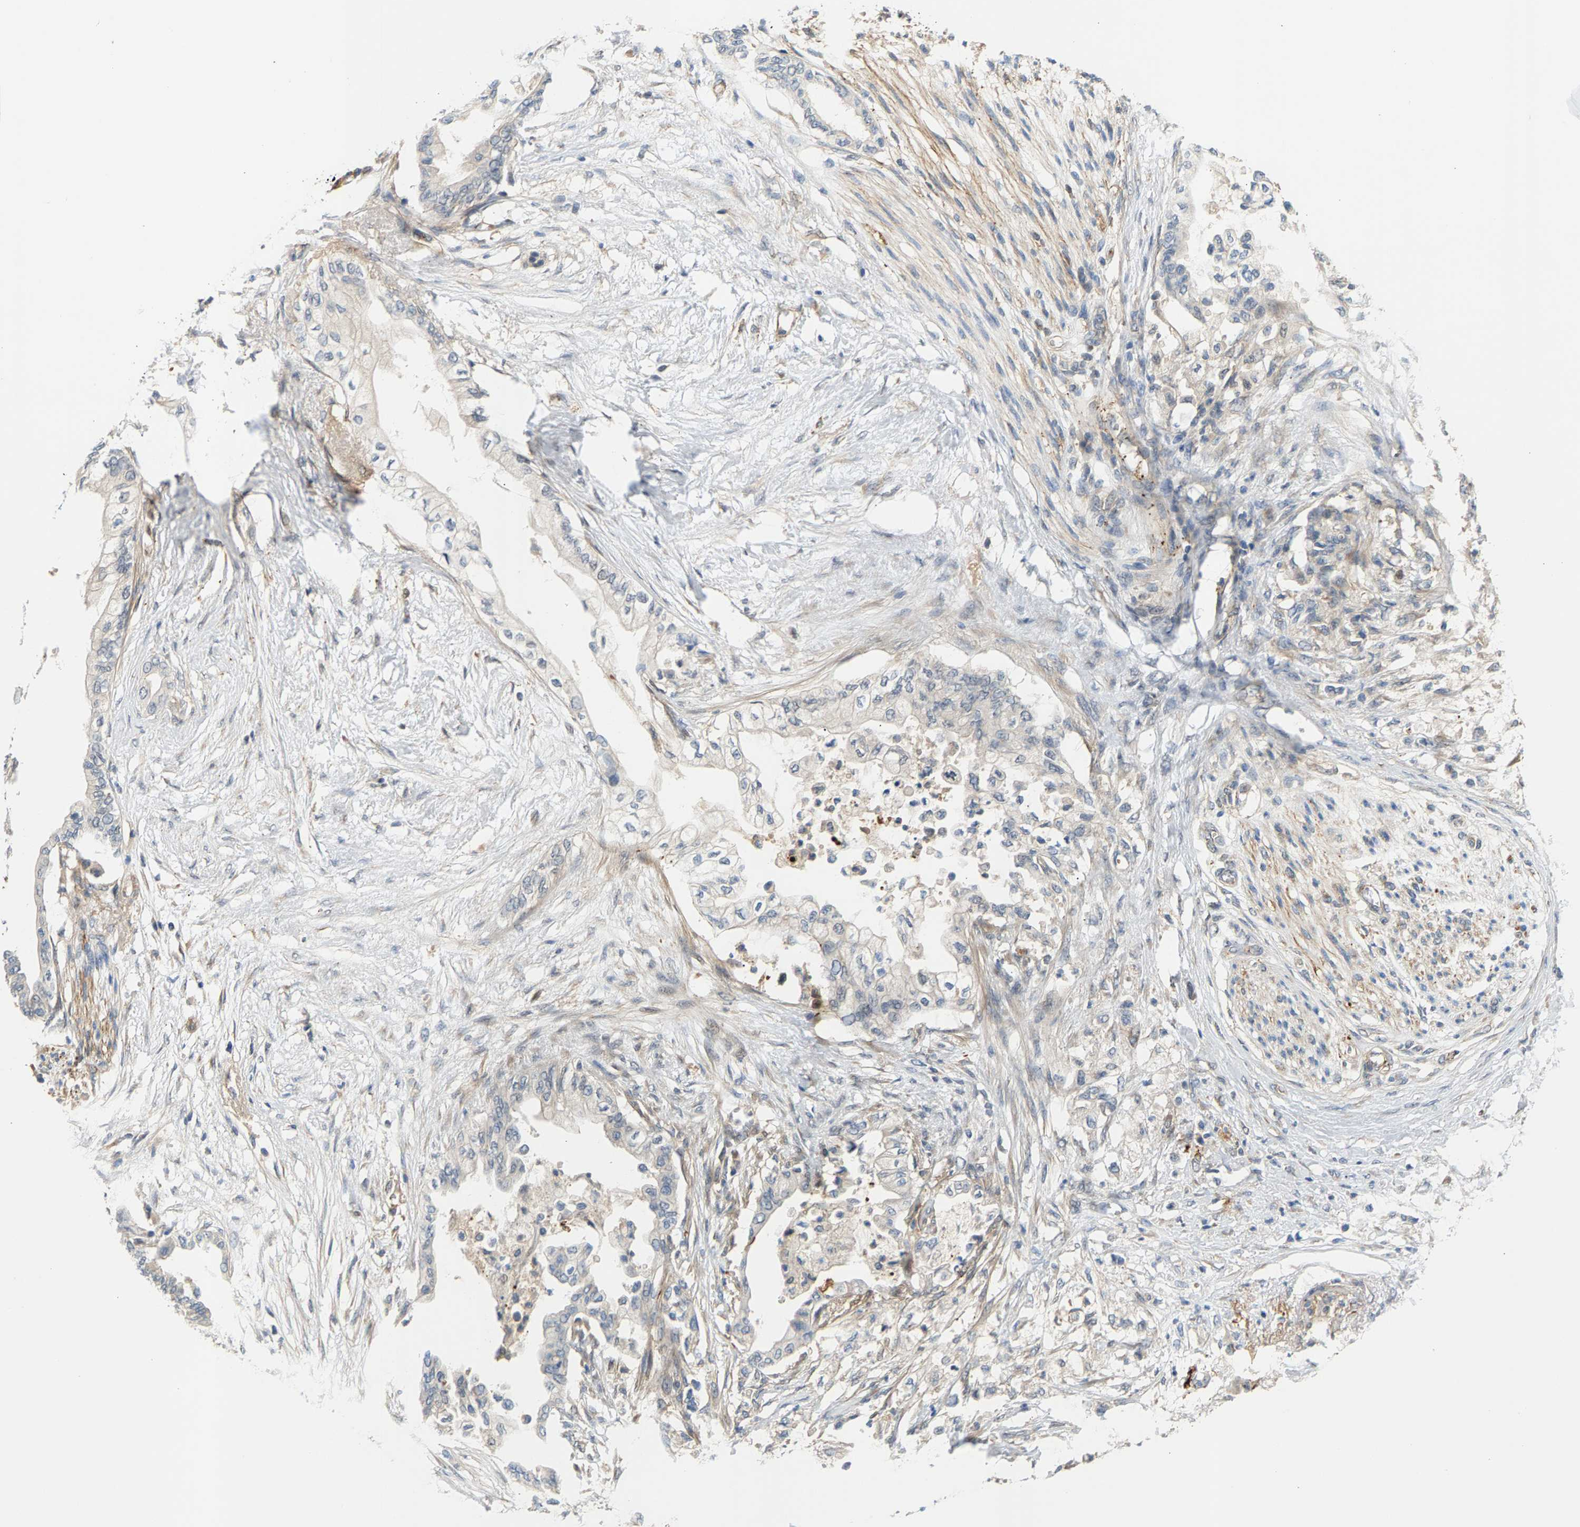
{"staining": {"intensity": "negative", "quantity": "none", "location": "none"}, "tissue": "pancreatic cancer", "cell_type": "Tumor cells", "image_type": "cancer", "snomed": [{"axis": "morphology", "description": "Normal tissue, NOS"}, {"axis": "morphology", "description": "Adenocarcinoma, NOS"}, {"axis": "topography", "description": "Pancreas"}, {"axis": "topography", "description": "Duodenum"}], "caption": "This is an immunohistochemistry image of human adenocarcinoma (pancreatic). There is no expression in tumor cells.", "gene": "KRTAP27-1", "patient": {"sex": "female", "age": 60}}